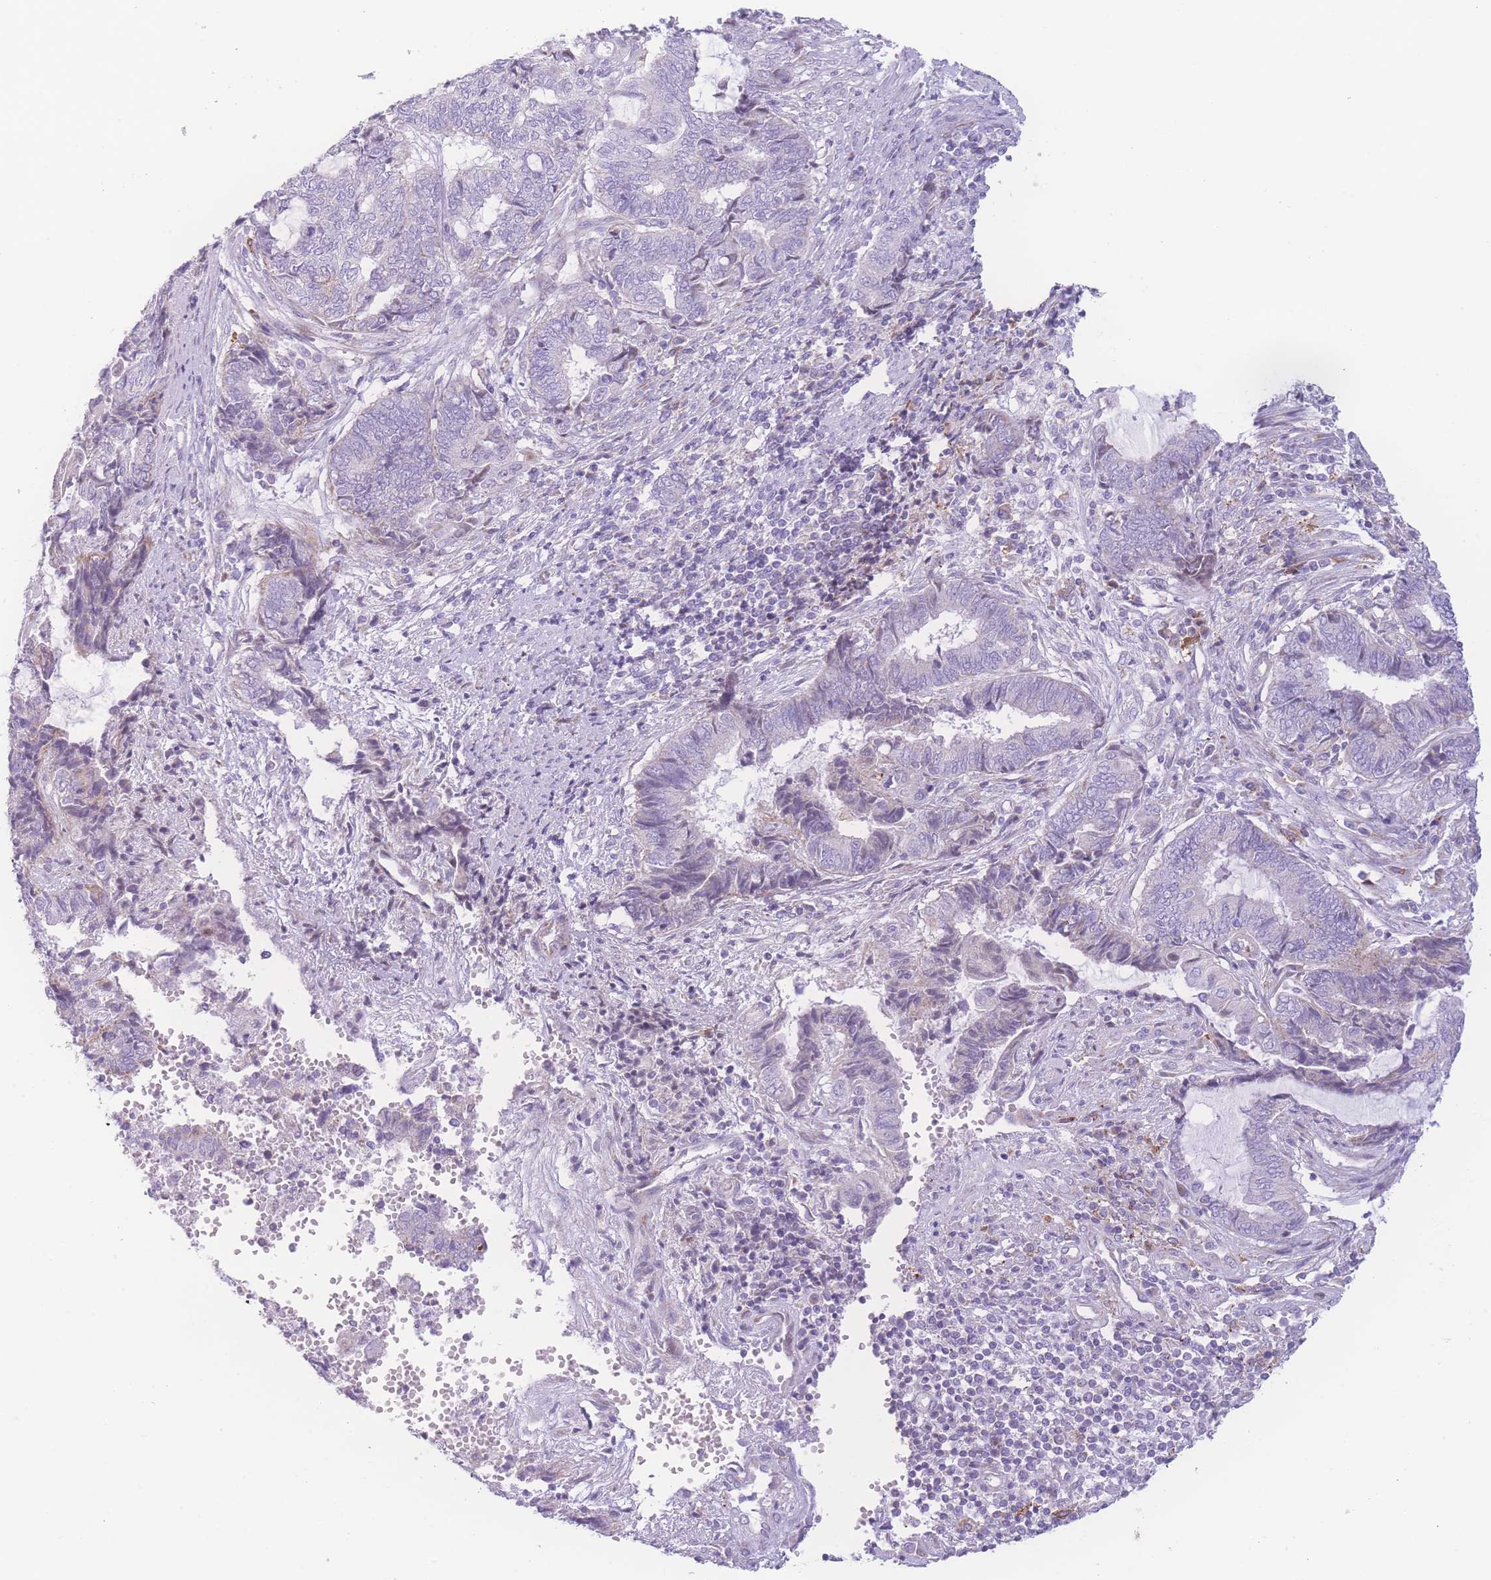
{"staining": {"intensity": "negative", "quantity": "none", "location": "none"}, "tissue": "endometrial cancer", "cell_type": "Tumor cells", "image_type": "cancer", "snomed": [{"axis": "morphology", "description": "Adenocarcinoma, NOS"}, {"axis": "topography", "description": "Uterus"}, {"axis": "topography", "description": "Endometrium"}], "caption": "Immunohistochemistry (IHC) image of neoplastic tissue: endometrial adenocarcinoma stained with DAB (3,3'-diaminobenzidine) exhibits no significant protein staining in tumor cells. The staining is performed using DAB brown chromogen with nuclei counter-stained in using hematoxylin.", "gene": "NBEAL1", "patient": {"sex": "female", "age": 70}}